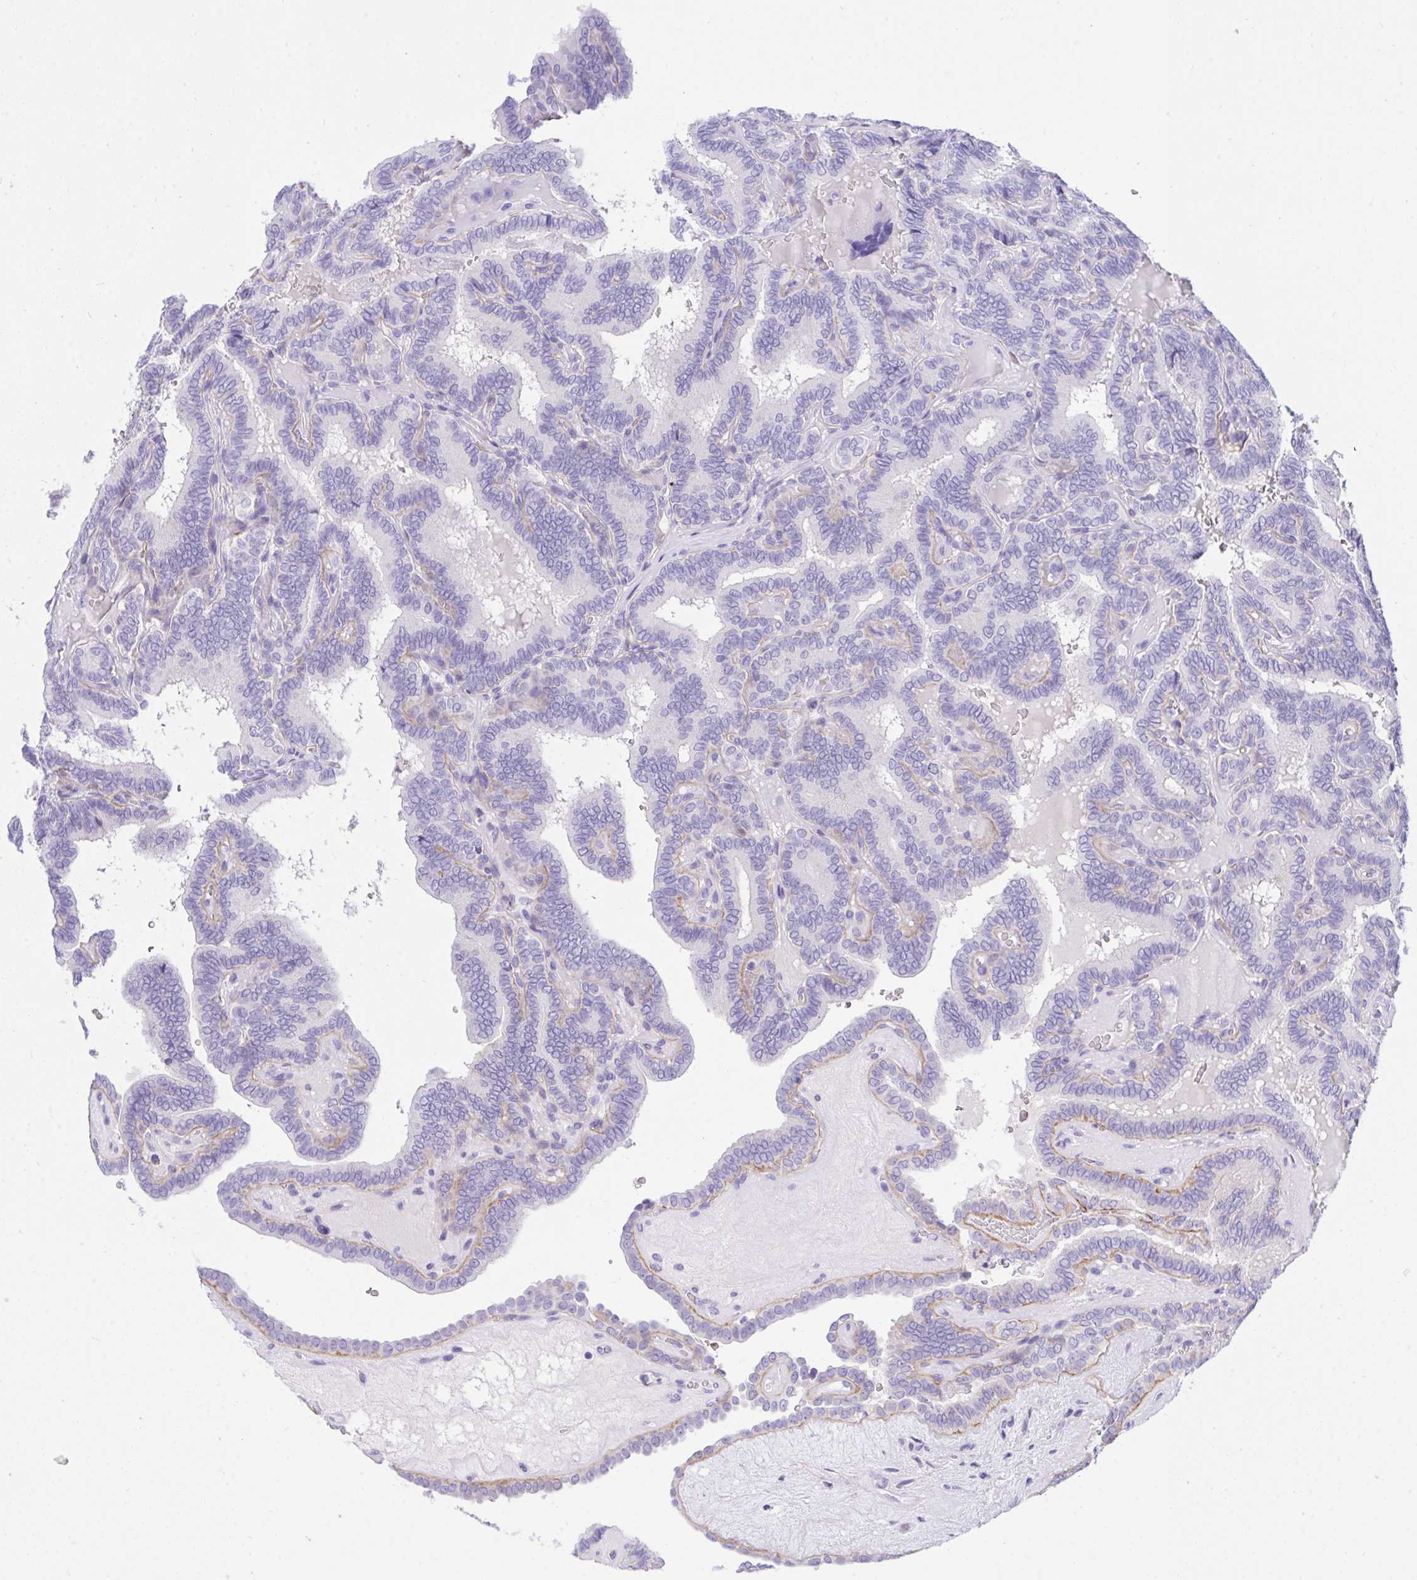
{"staining": {"intensity": "negative", "quantity": "none", "location": "none"}, "tissue": "thyroid cancer", "cell_type": "Tumor cells", "image_type": "cancer", "snomed": [{"axis": "morphology", "description": "Papillary adenocarcinoma, NOS"}, {"axis": "topography", "description": "Thyroid gland"}], "caption": "Thyroid cancer was stained to show a protein in brown. There is no significant expression in tumor cells. (Stains: DAB (3,3'-diaminobenzidine) immunohistochemistry (IHC) with hematoxylin counter stain, Microscopy: brightfield microscopy at high magnification).", "gene": "TLN2", "patient": {"sex": "female", "age": 21}}